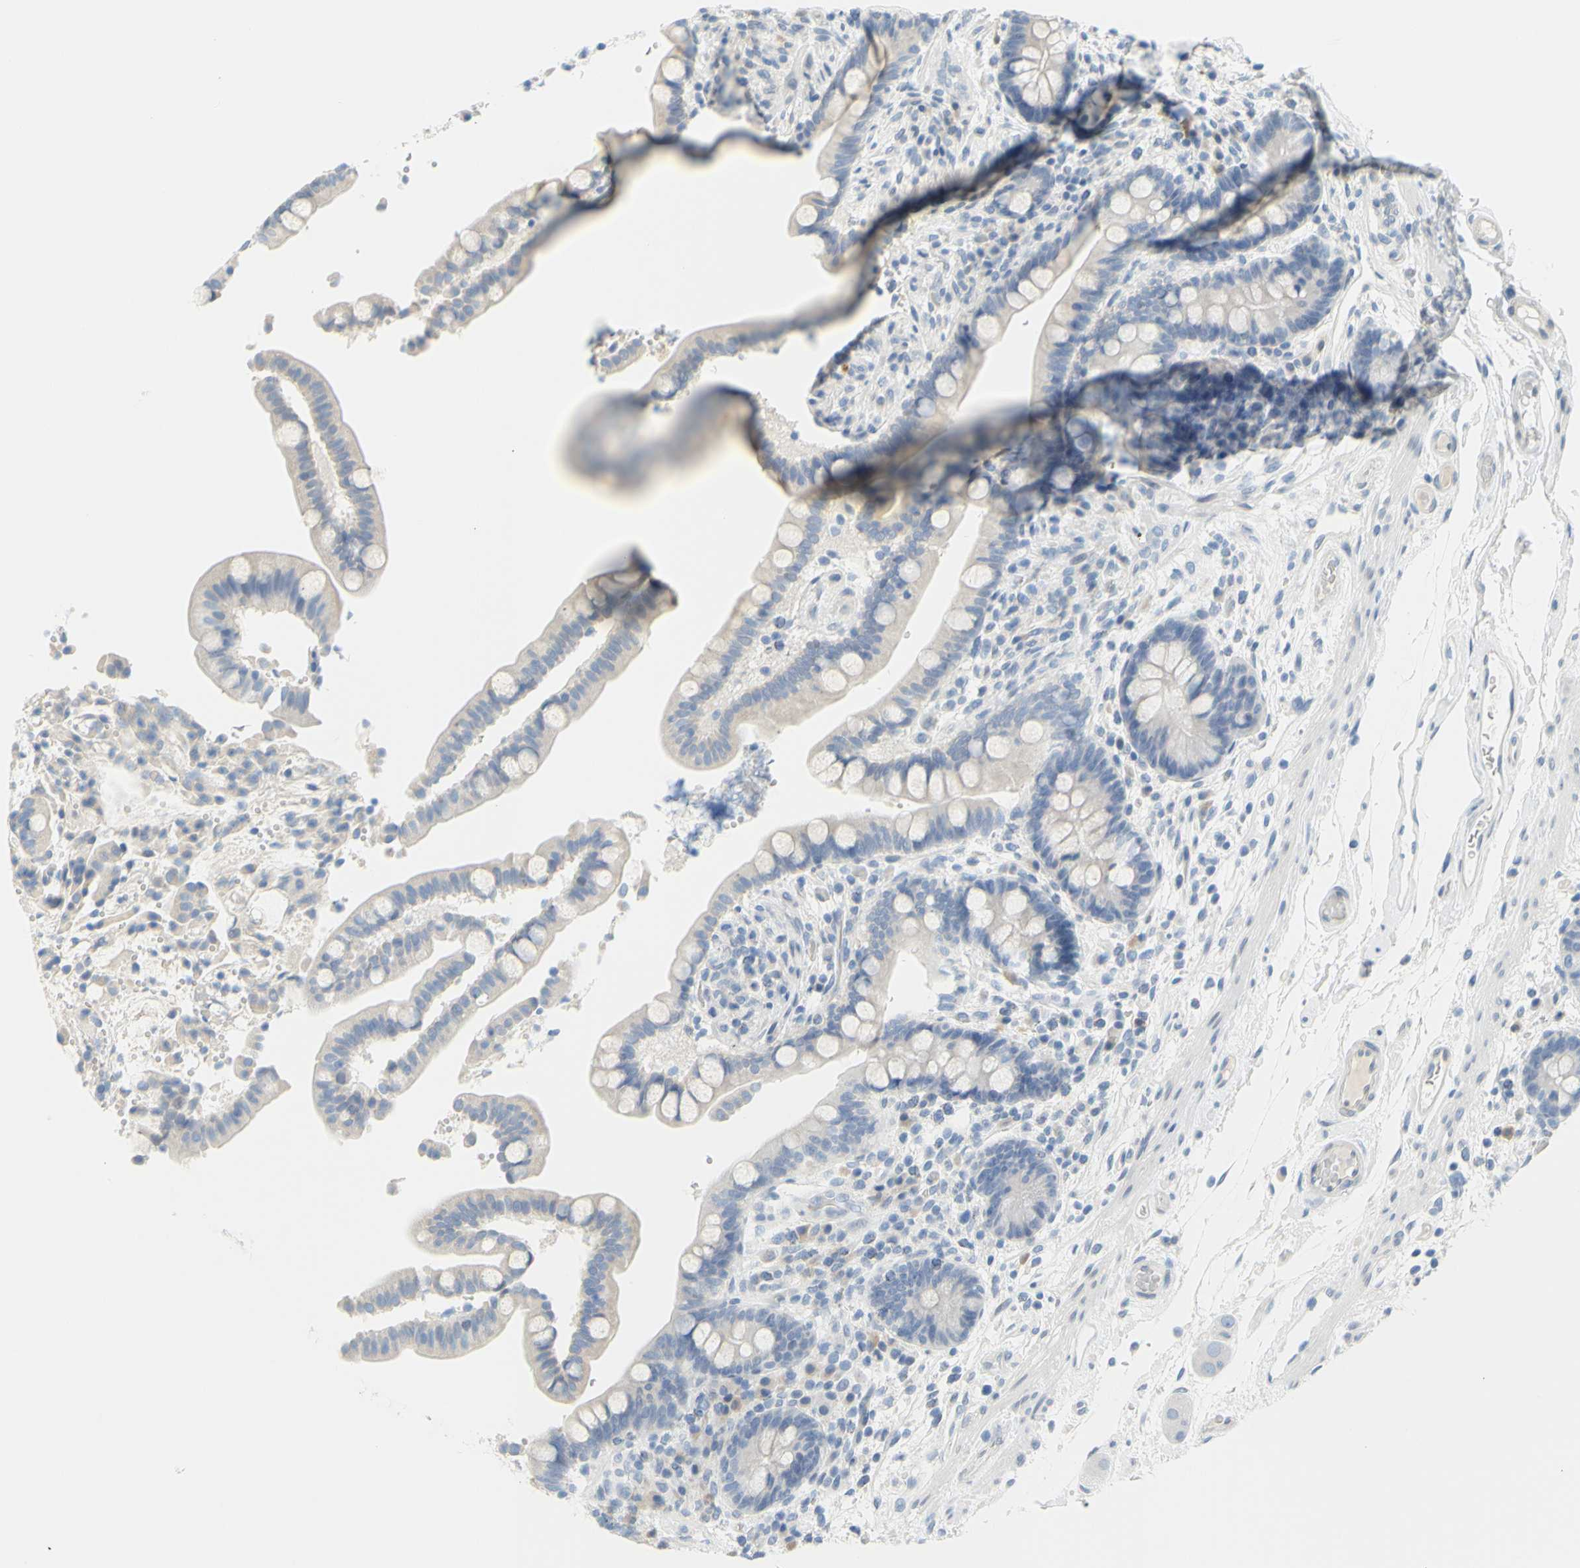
{"staining": {"intensity": "negative", "quantity": "none", "location": "none"}, "tissue": "colon", "cell_type": "Endothelial cells", "image_type": "normal", "snomed": [{"axis": "morphology", "description": "Normal tissue, NOS"}, {"axis": "topography", "description": "Colon"}], "caption": "DAB immunohistochemical staining of unremarkable colon demonstrates no significant expression in endothelial cells. The staining was performed using DAB to visualize the protein expression in brown, while the nuclei were stained in blue with hematoxylin (Magnification: 20x).", "gene": "DCT", "patient": {"sex": "male", "age": 73}}